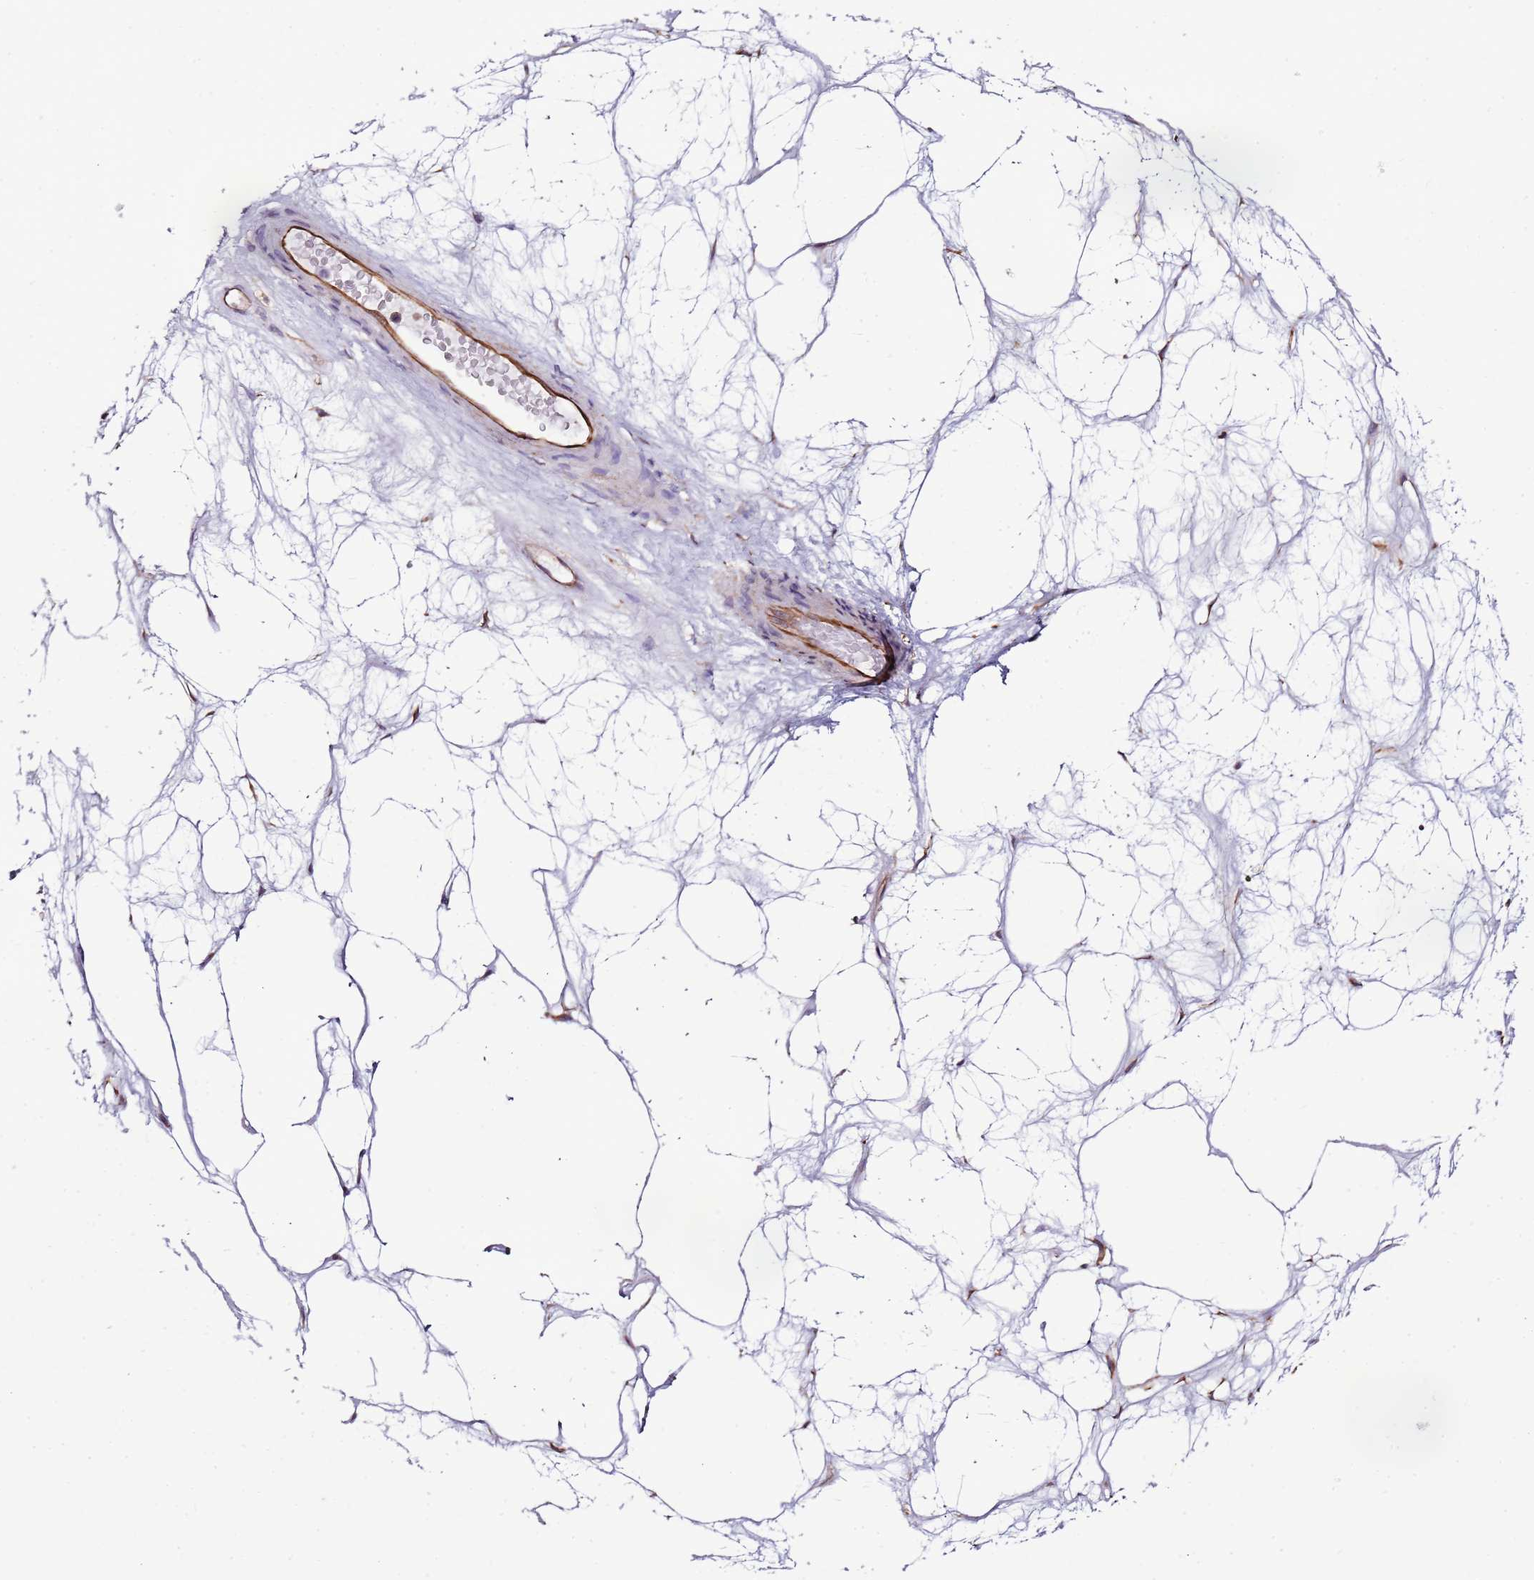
{"staining": {"intensity": "weak", "quantity": "<25%", "location": "cytoplasmic/membranous"}, "tissue": "nasopharynx", "cell_type": "Respiratory epithelial cells", "image_type": "normal", "snomed": [{"axis": "morphology", "description": "Normal tissue, NOS"}, {"axis": "topography", "description": "Nasopharynx"}], "caption": "This micrograph is of benign nasopharynx stained with immunohistochemistry to label a protein in brown with the nuclei are counter-stained blue. There is no staining in respiratory epithelial cells.", "gene": "ZNF786", "patient": {"sex": "male", "age": 64}}